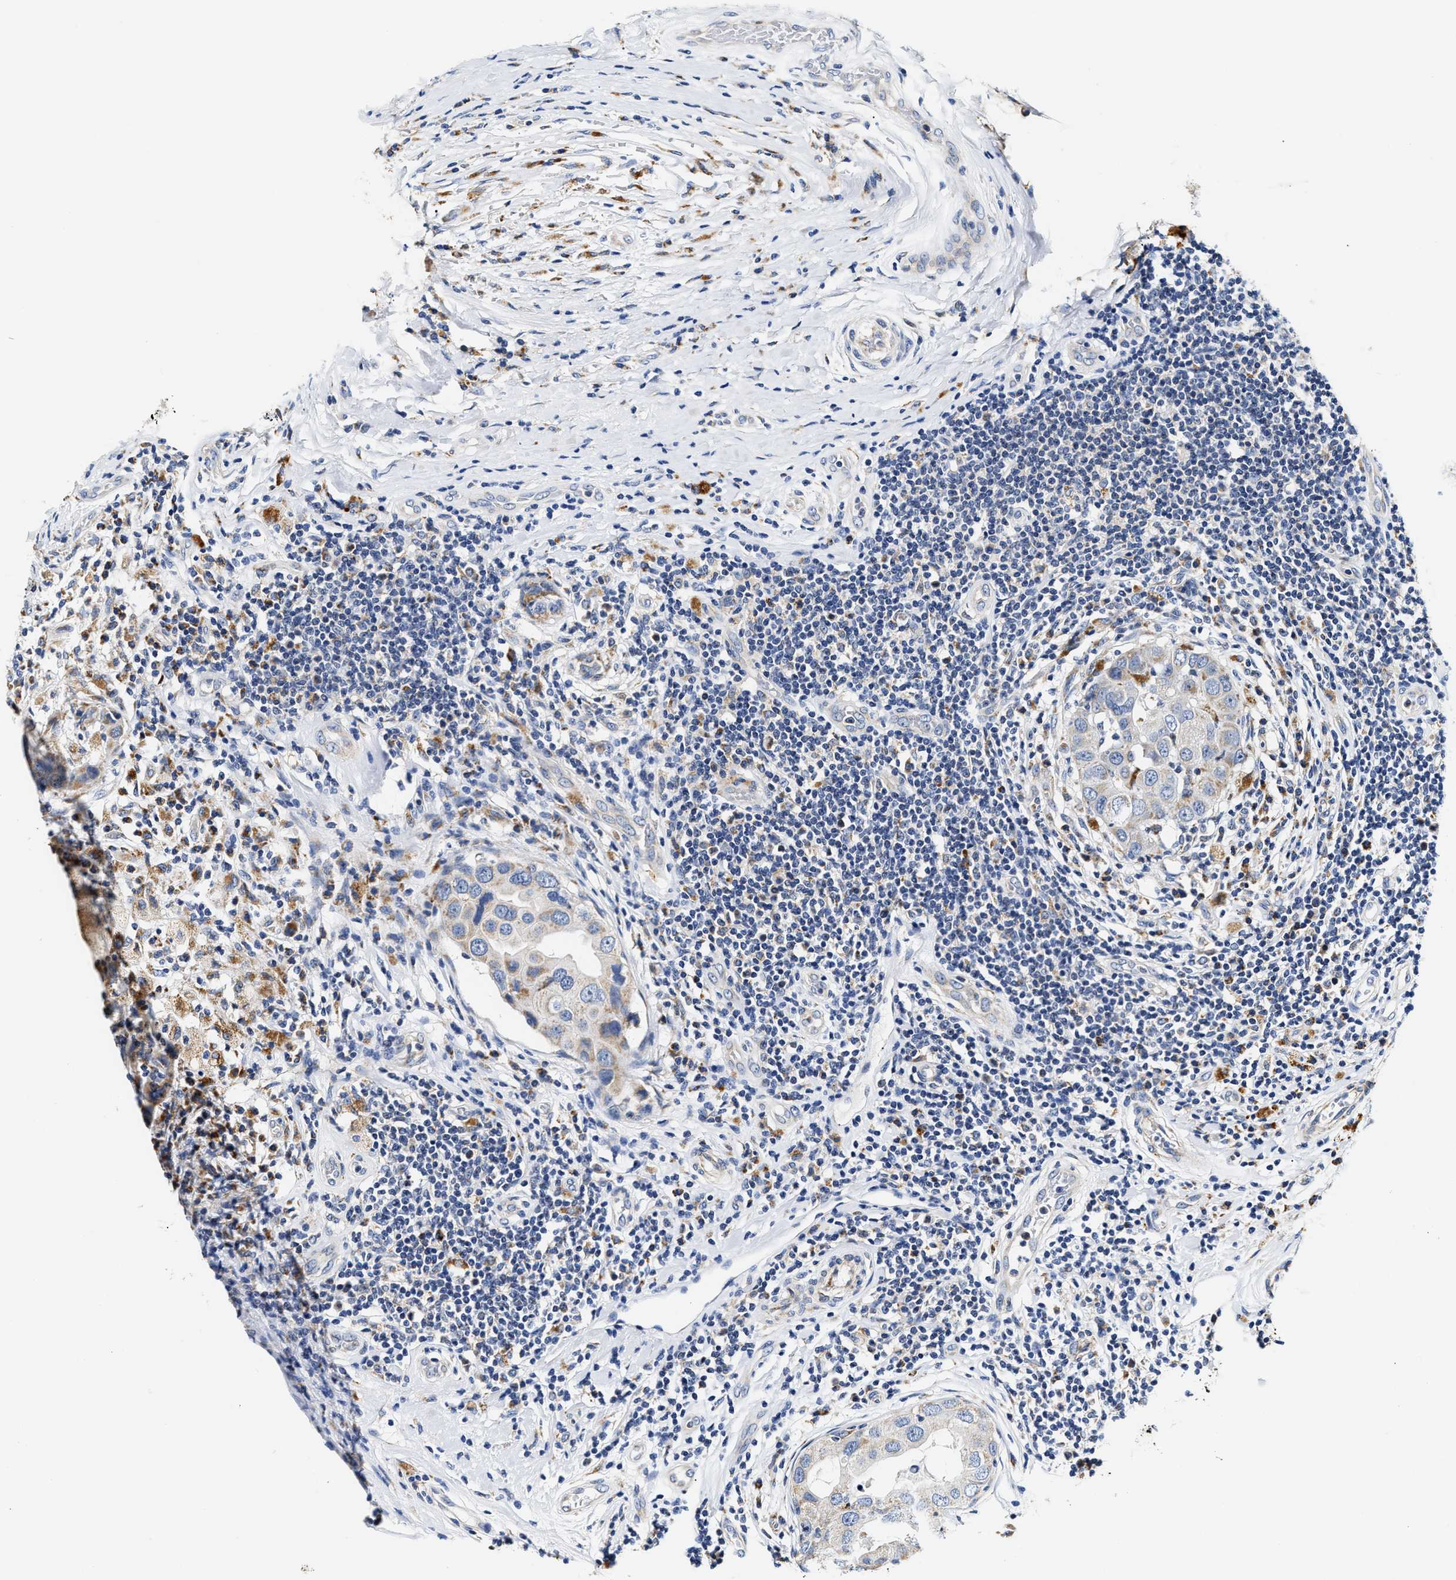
{"staining": {"intensity": "negative", "quantity": "none", "location": "none"}, "tissue": "breast cancer", "cell_type": "Tumor cells", "image_type": "cancer", "snomed": [{"axis": "morphology", "description": "Duct carcinoma"}, {"axis": "topography", "description": "Breast"}], "caption": "The image shows no staining of tumor cells in breast cancer. (DAB (3,3'-diaminobenzidine) IHC visualized using brightfield microscopy, high magnification).", "gene": "ACADVL", "patient": {"sex": "female", "age": 27}}